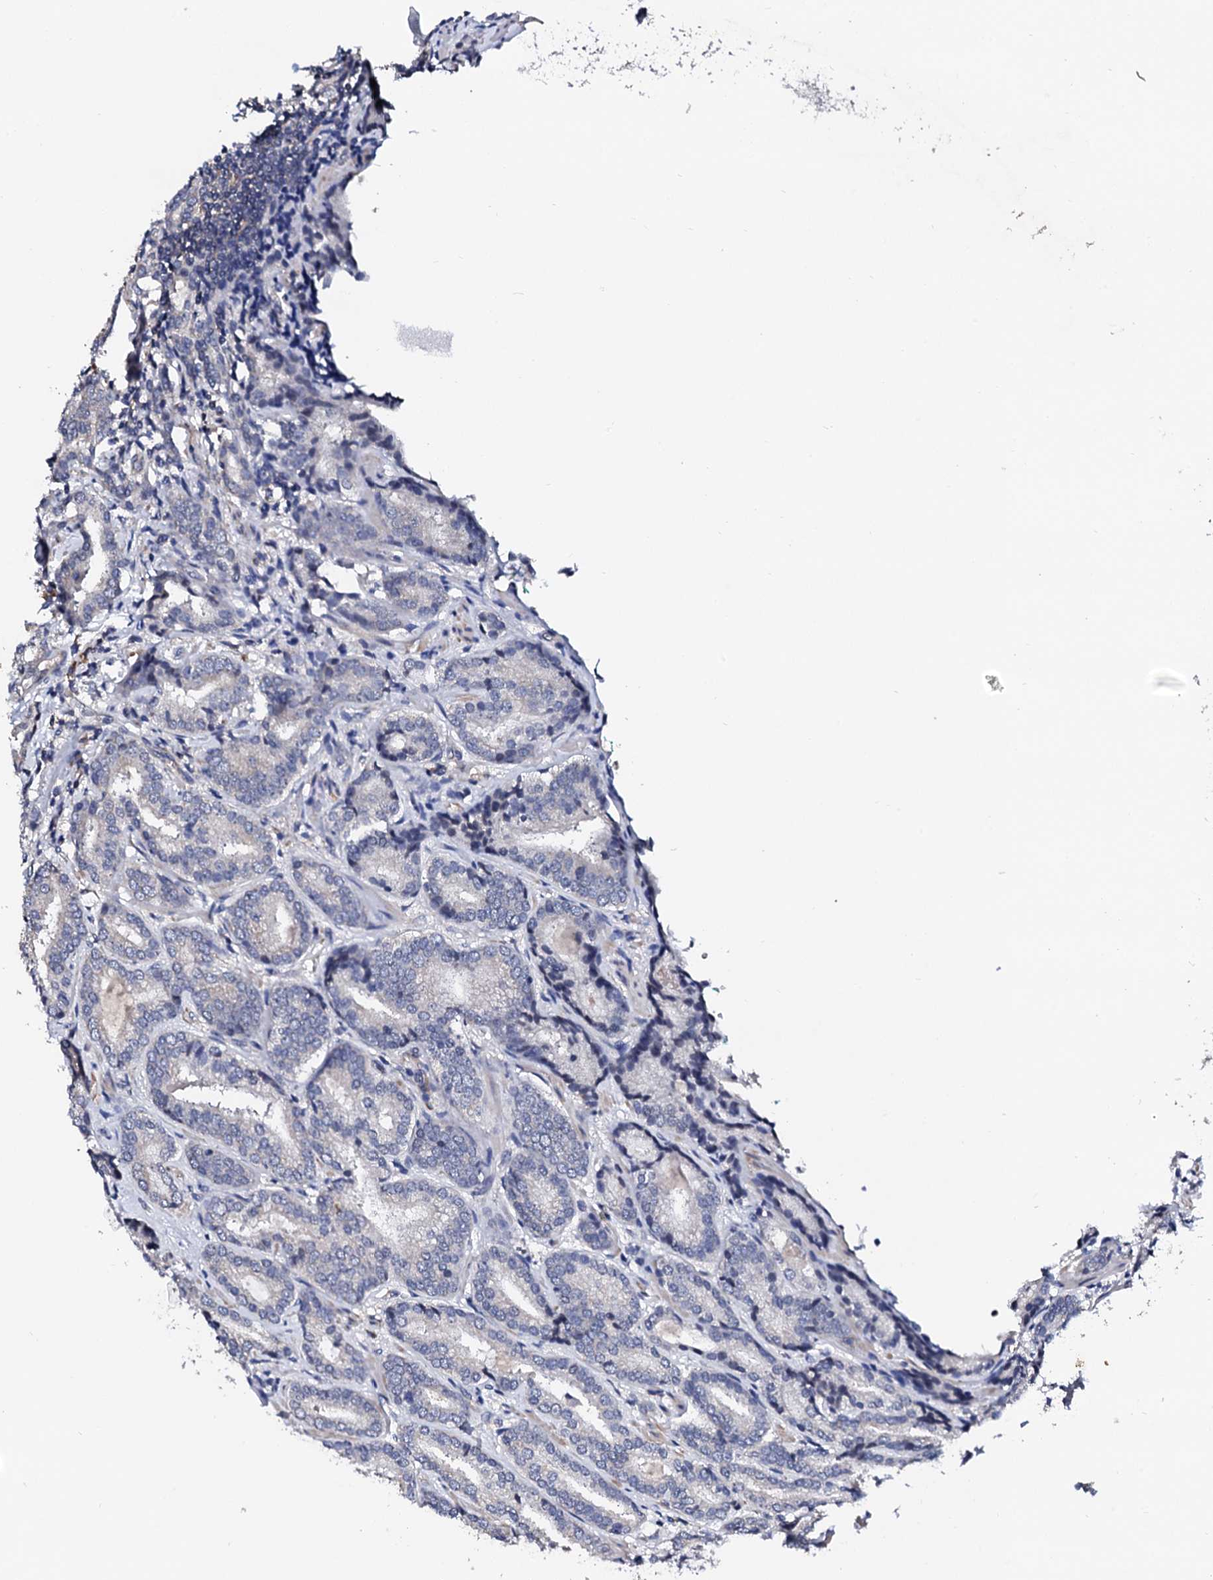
{"staining": {"intensity": "negative", "quantity": "none", "location": "none"}, "tissue": "prostate cancer", "cell_type": "Tumor cells", "image_type": "cancer", "snomed": [{"axis": "morphology", "description": "Adenocarcinoma, High grade"}, {"axis": "topography", "description": "Prostate"}], "caption": "Tumor cells show no significant protein positivity in prostate cancer.", "gene": "NUP58", "patient": {"sex": "male", "age": 63}}